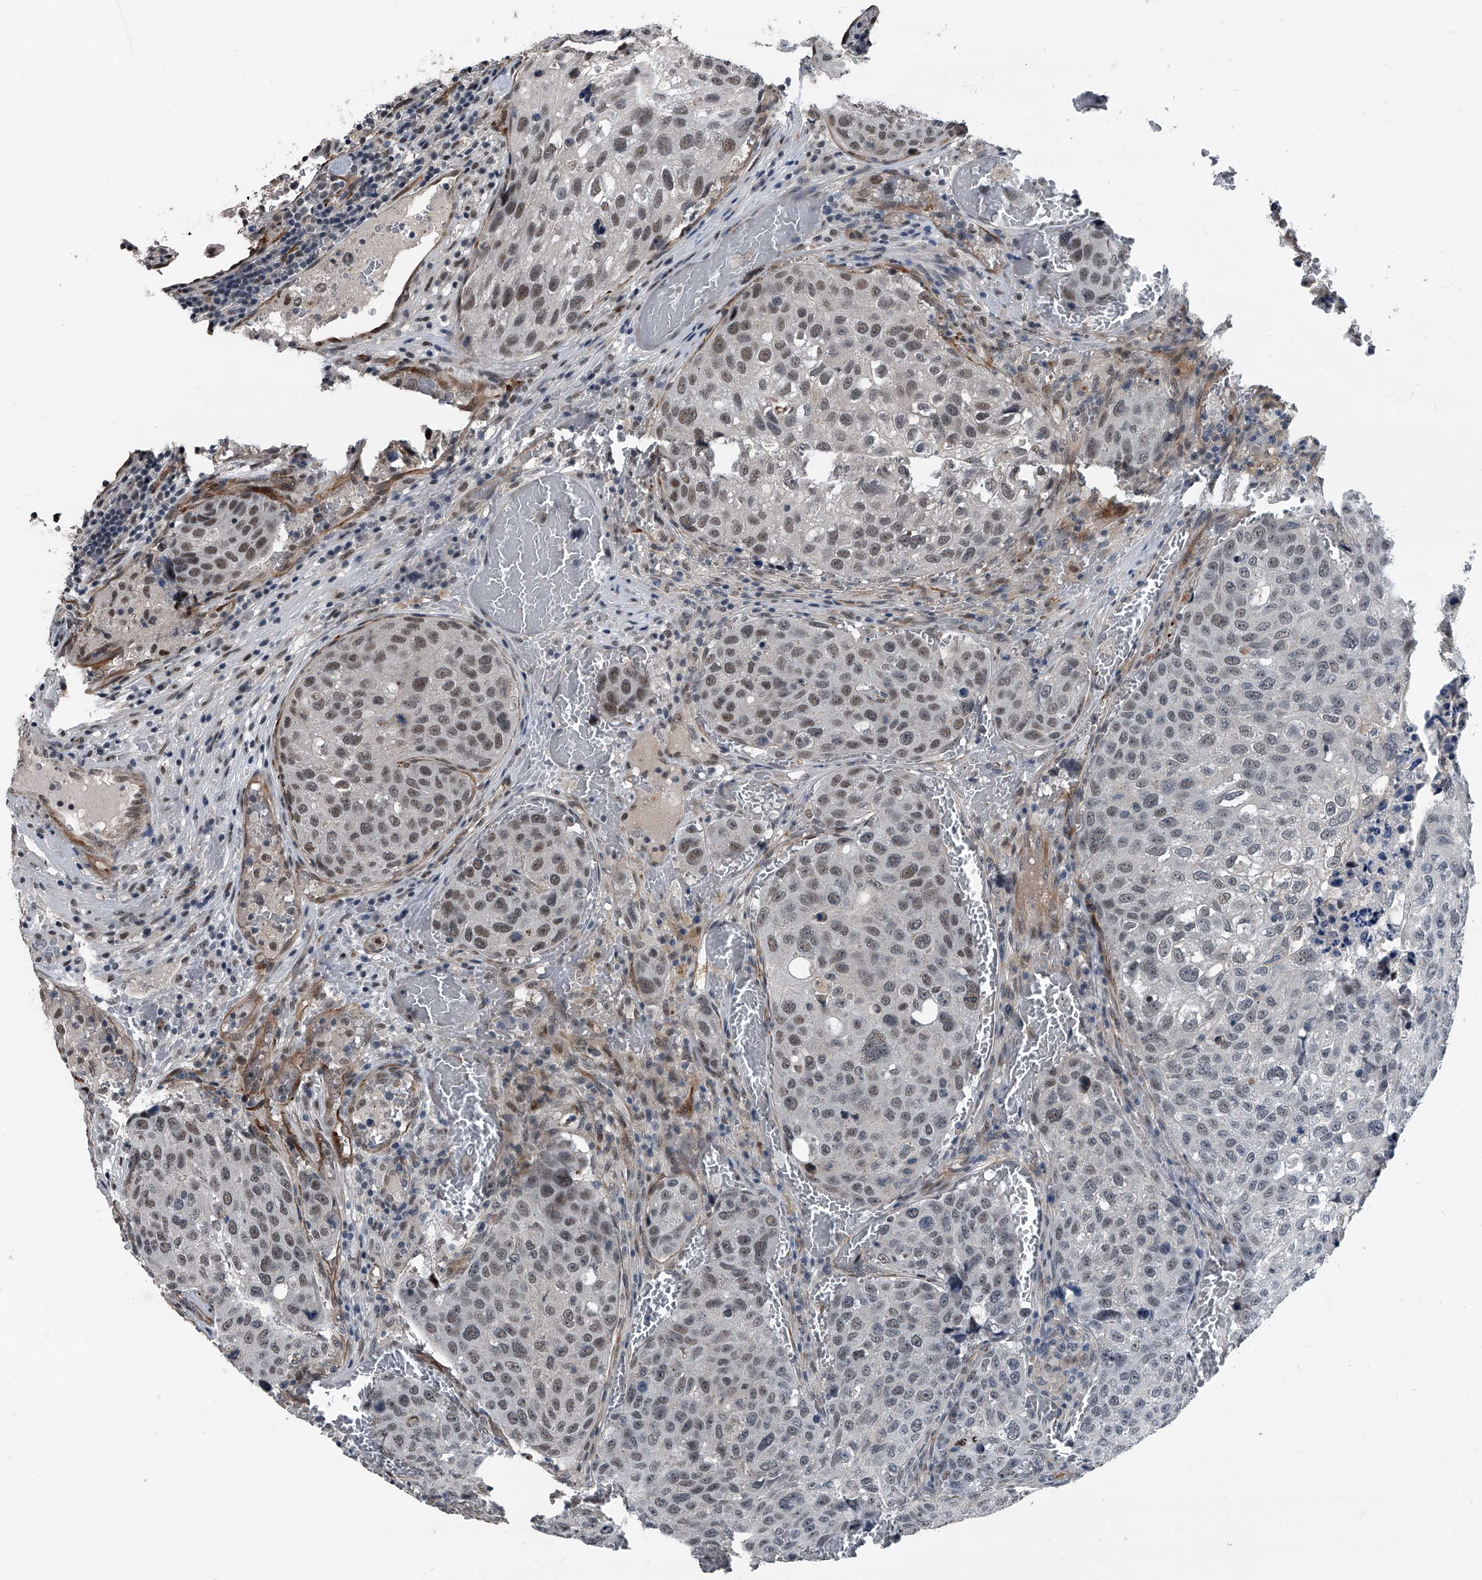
{"staining": {"intensity": "weak", "quantity": "25%-75%", "location": "nuclear"}, "tissue": "urothelial cancer", "cell_type": "Tumor cells", "image_type": "cancer", "snomed": [{"axis": "morphology", "description": "Urothelial carcinoma, High grade"}, {"axis": "topography", "description": "Lymph node"}, {"axis": "topography", "description": "Urinary bladder"}], "caption": "IHC micrograph of human urothelial cancer stained for a protein (brown), which displays low levels of weak nuclear positivity in approximately 25%-75% of tumor cells.", "gene": "MEN1", "patient": {"sex": "male", "age": 51}}